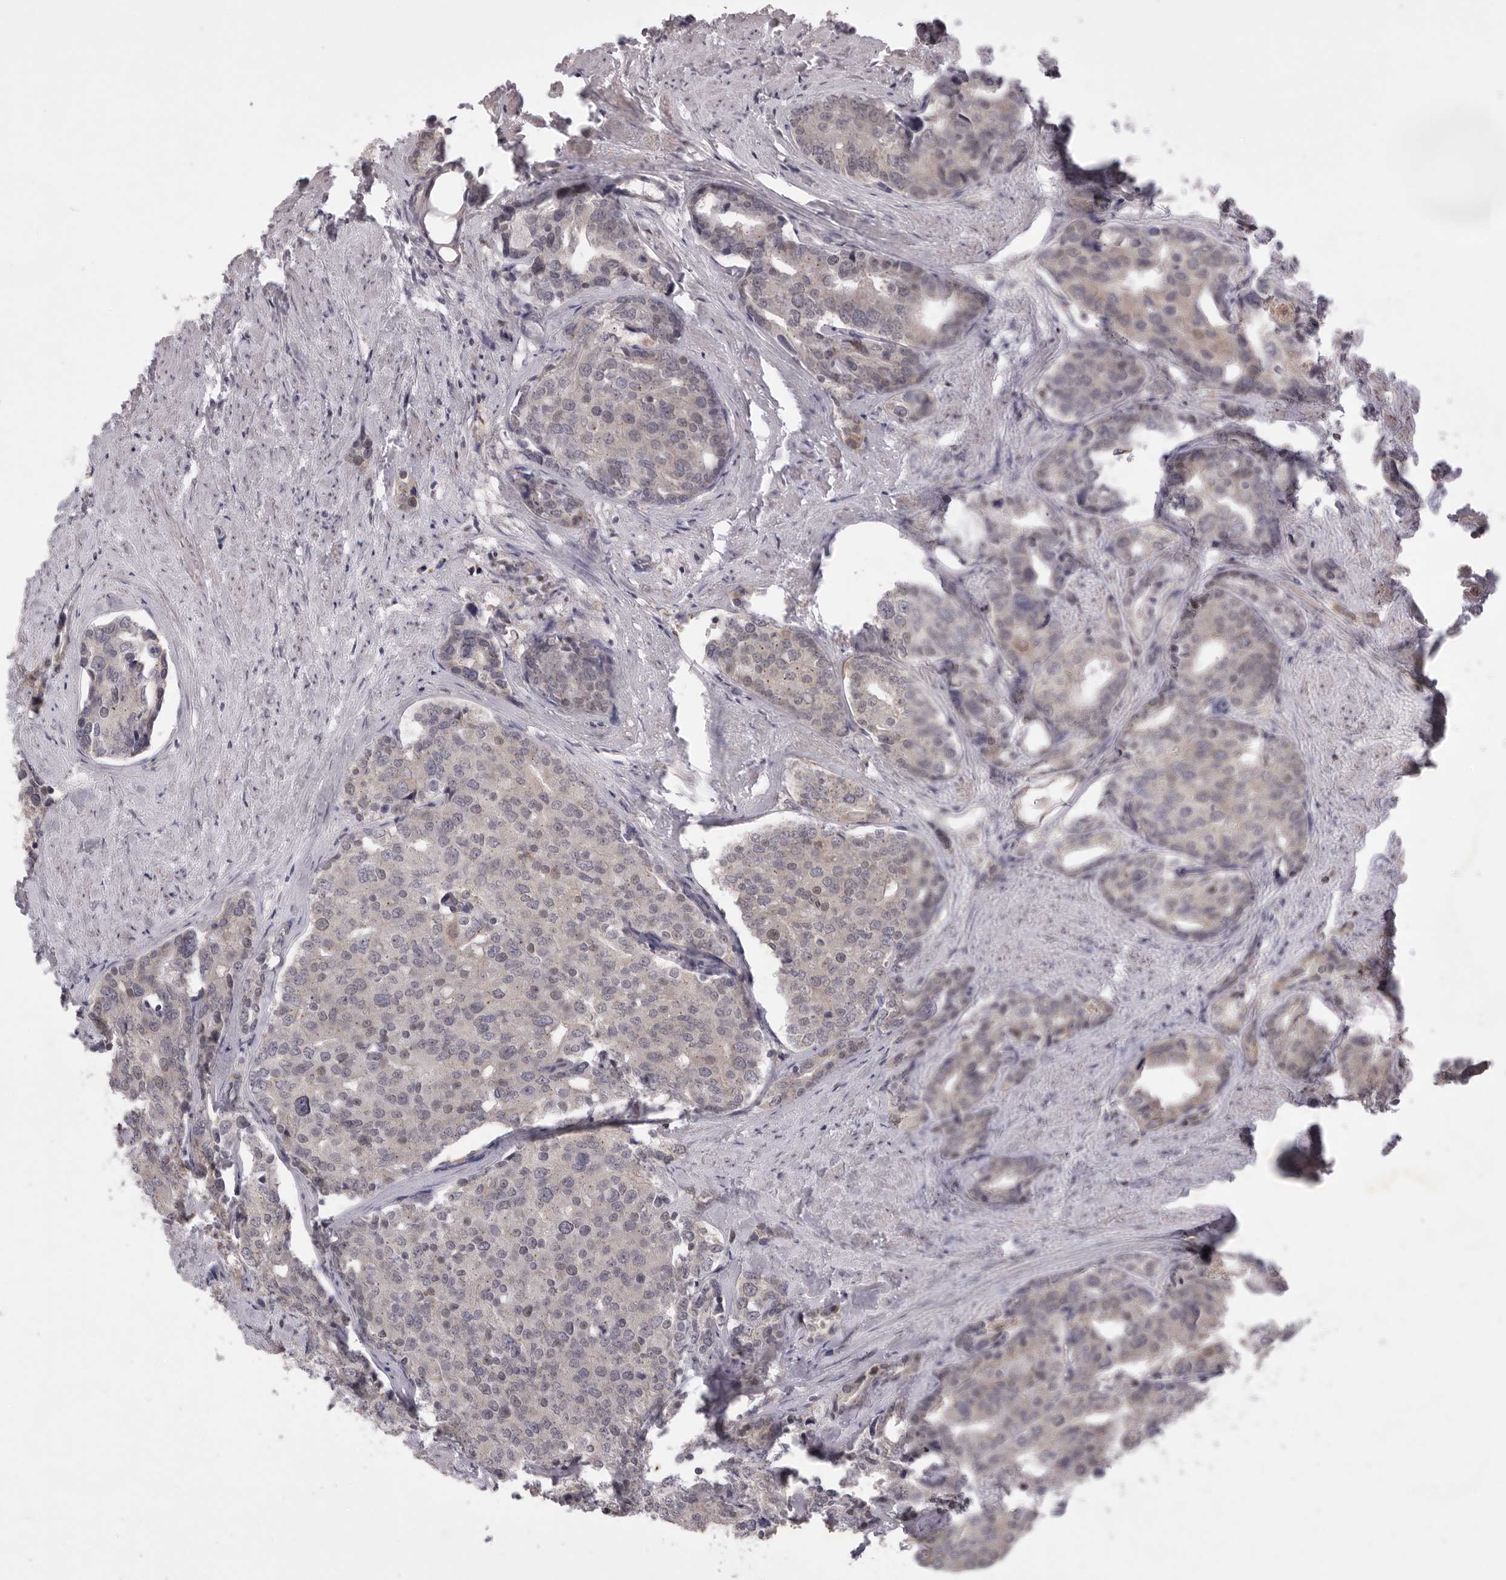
{"staining": {"intensity": "weak", "quantity": "<25%", "location": "cytoplasmic/membranous"}, "tissue": "prostate cancer", "cell_type": "Tumor cells", "image_type": "cancer", "snomed": [{"axis": "morphology", "description": "Adenocarcinoma, High grade"}, {"axis": "topography", "description": "Prostate"}], "caption": "IHC of human prostate cancer exhibits no staining in tumor cells.", "gene": "TLR3", "patient": {"sex": "male", "age": 50}}